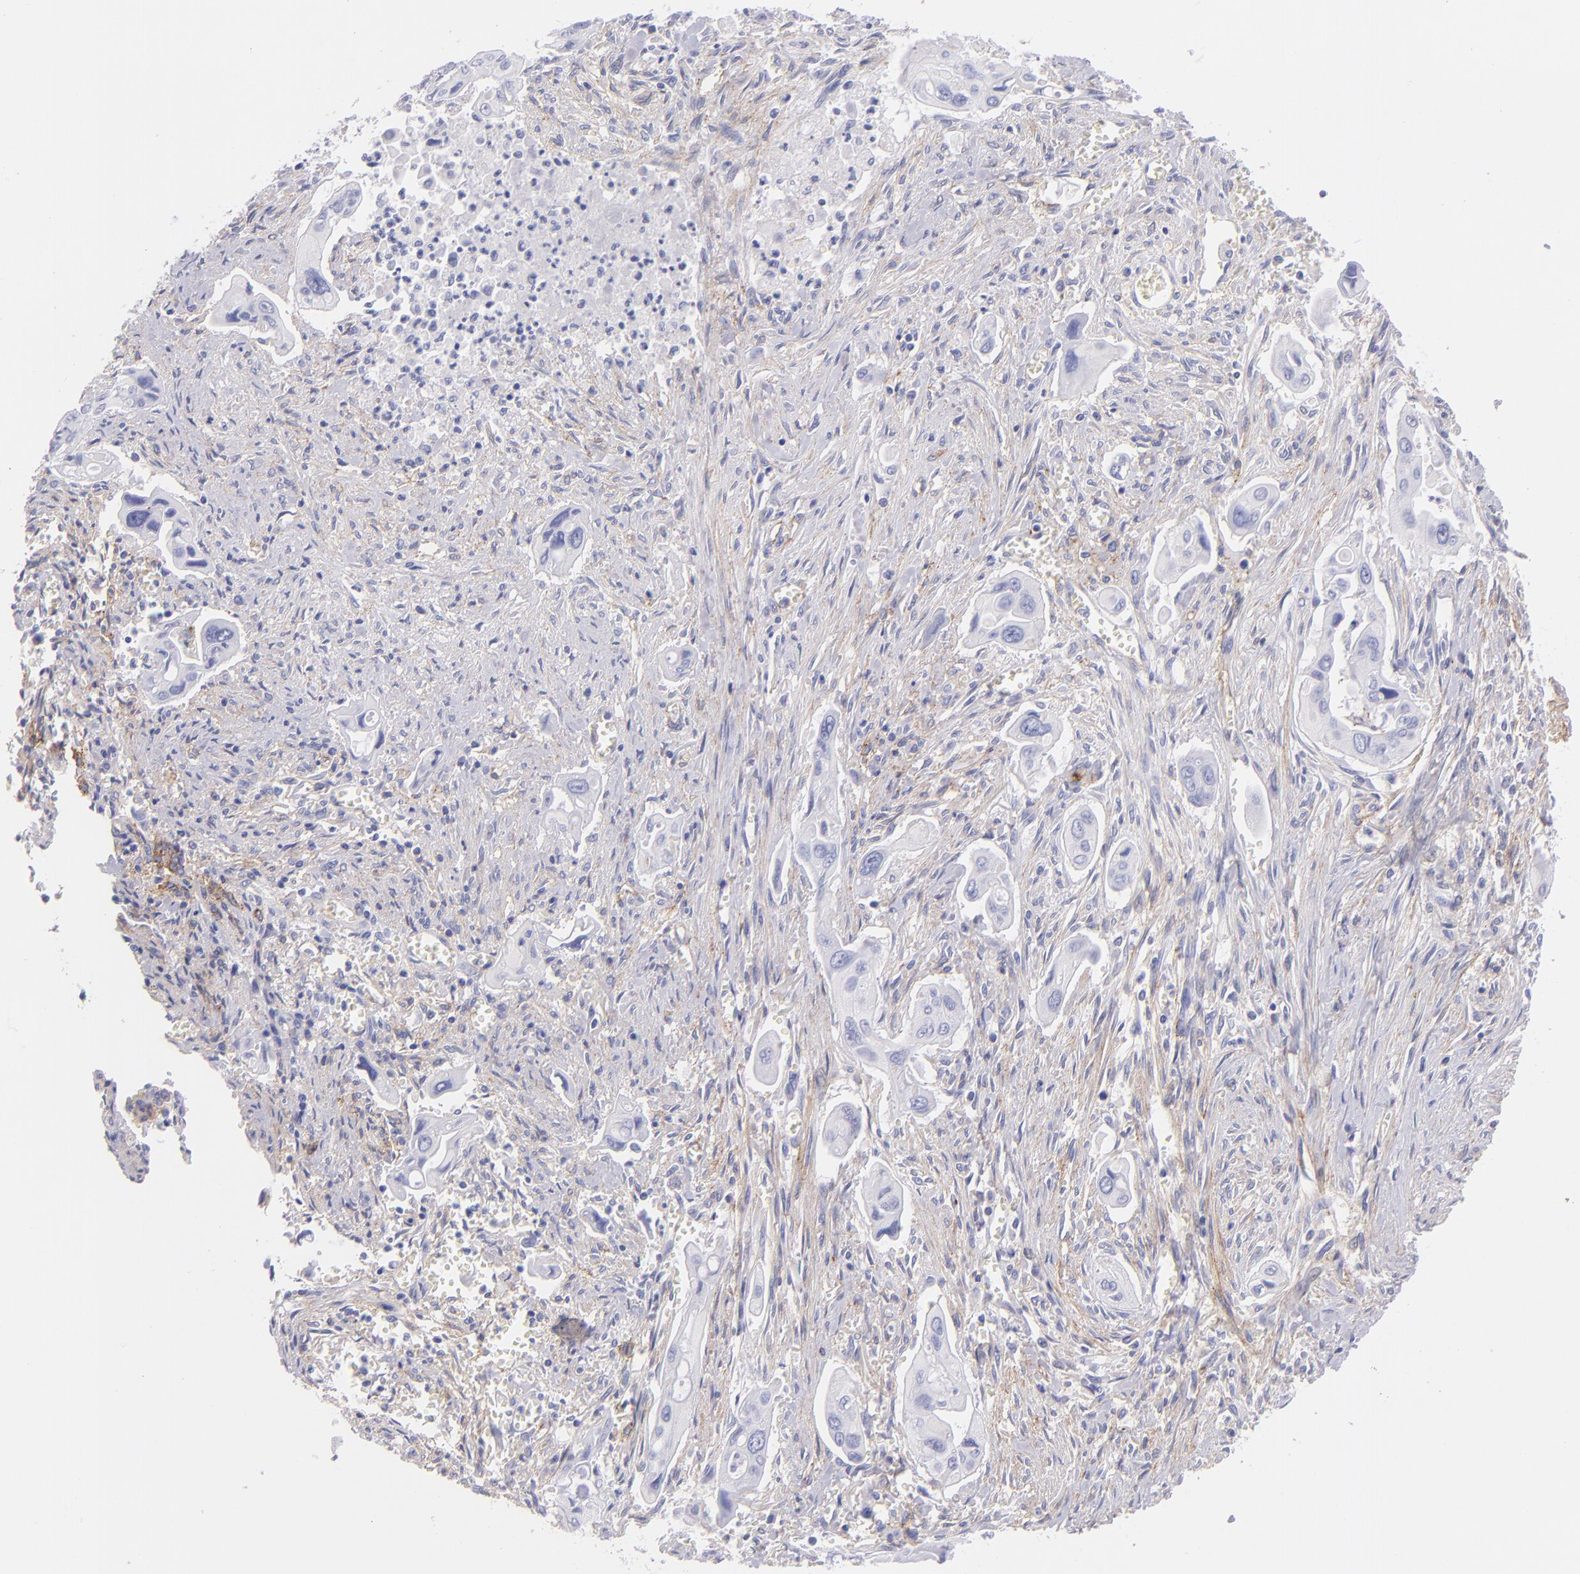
{"staining": {"intensity": "negative", "quantity": "none", "location": "none"}, "tissue": "pancreatic cancer", "cell_type": "Tumor cells", "image_type": "cancer", "snomed": [{"axis": "morphology", "description": "Adenocarcinoma, NOS"}, {"axis": "topography", "description": "Pancreas"}], "caption": "Immunohistochemical staining of adenocarcinoma (pancreatic) reveals no significant positivity in tumor cells.", "gene": "CD81", "patient": {"sex": "male", "age": 77}}